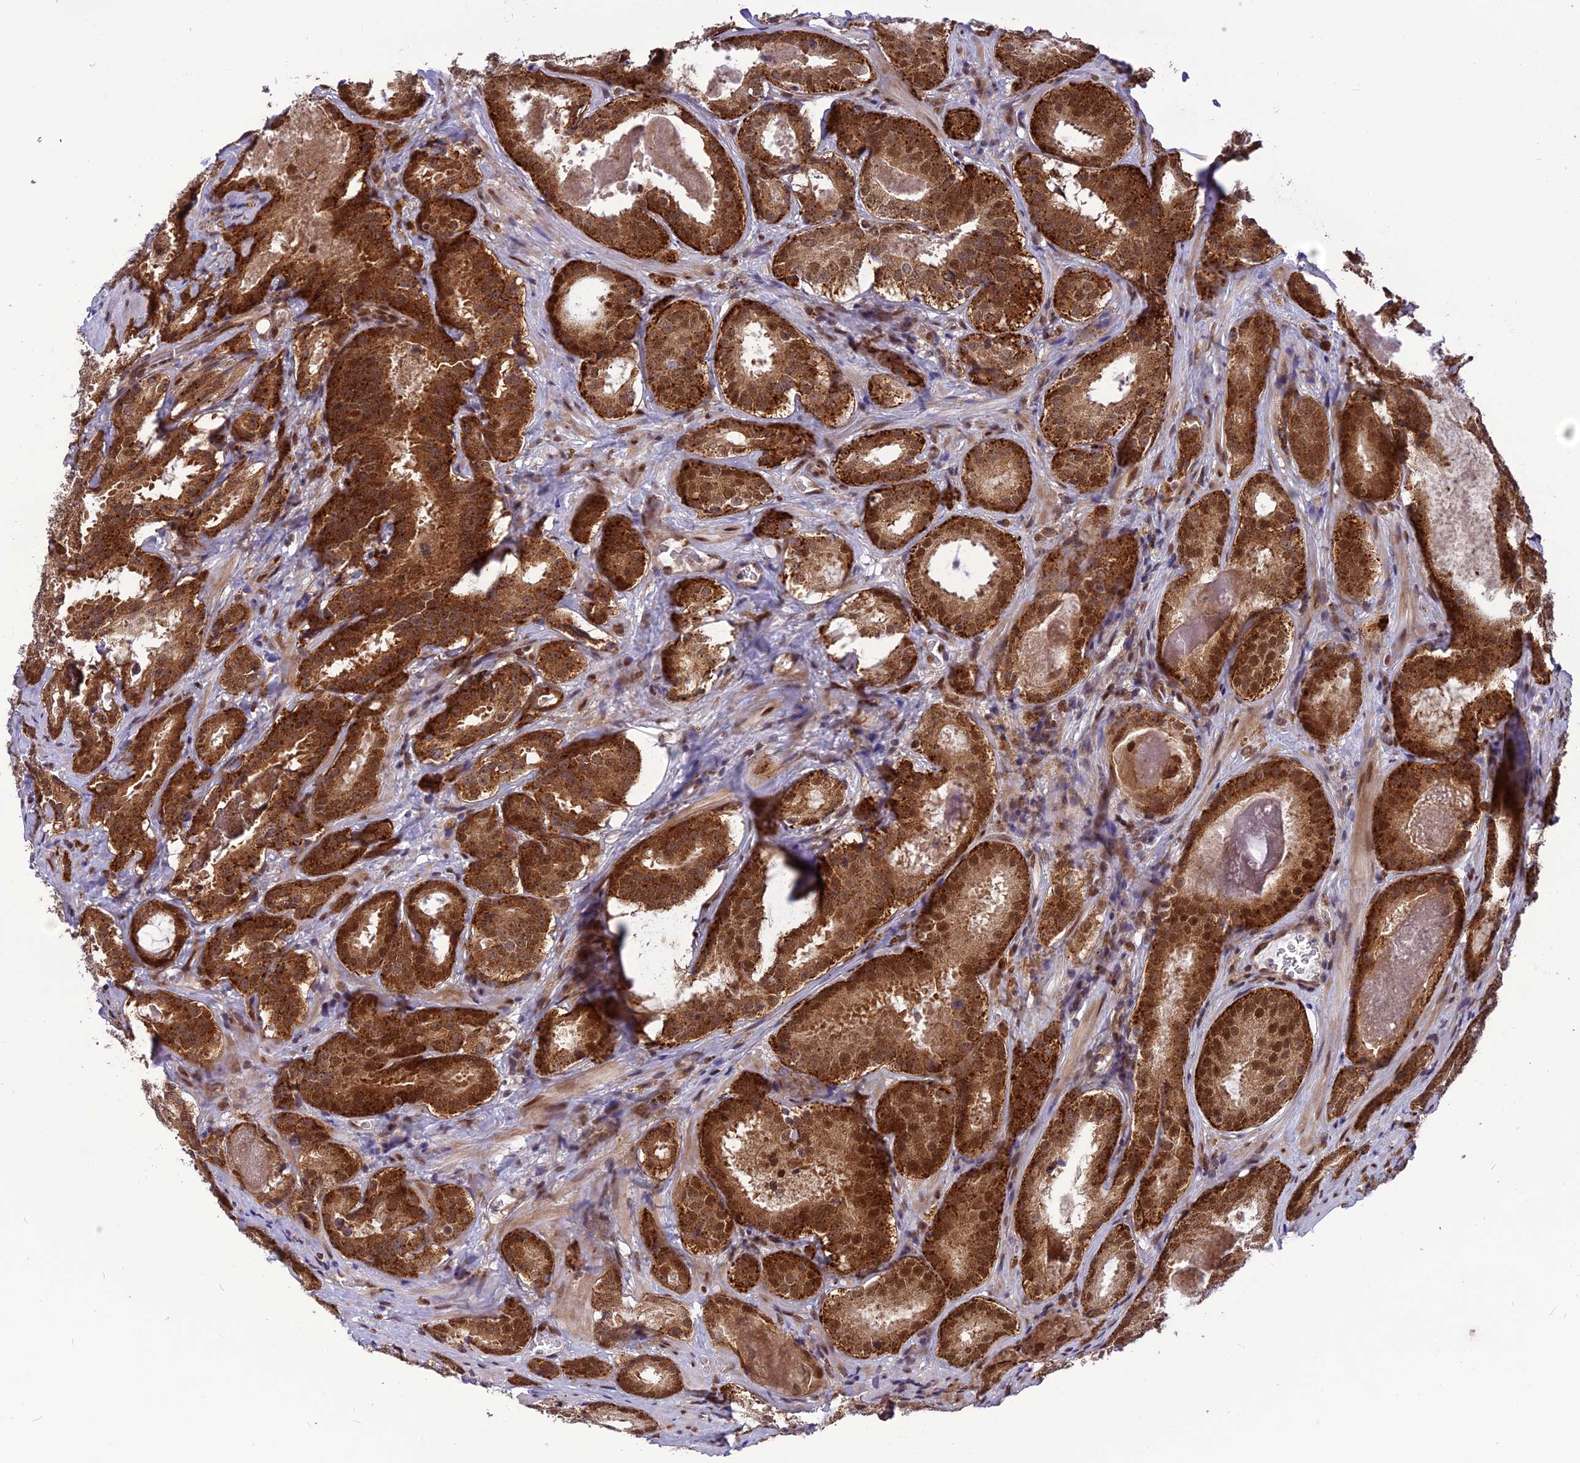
{"staining": {"intensity": "strong", "quantity": ">75%", "location": "cytoplasmic/membranous,nuclear"}, "tissue": "prostate cancer", "cell_type": "Tumor cells", "image_type": "cancer", "snomed": [{"axis": "morphology", "description": "Adenocarcinoma, High grade"}, {"axis": "topography", "description": "Prostate"}], "caption": "Prostate high-grade adenocarcinoma stained with IHC displays strong cytoplasmic/membranous and nuclear positivity in about >75% of tumor cells.", "gene": "RTRAF", "patient": {"sex": "male", "age": 57}}